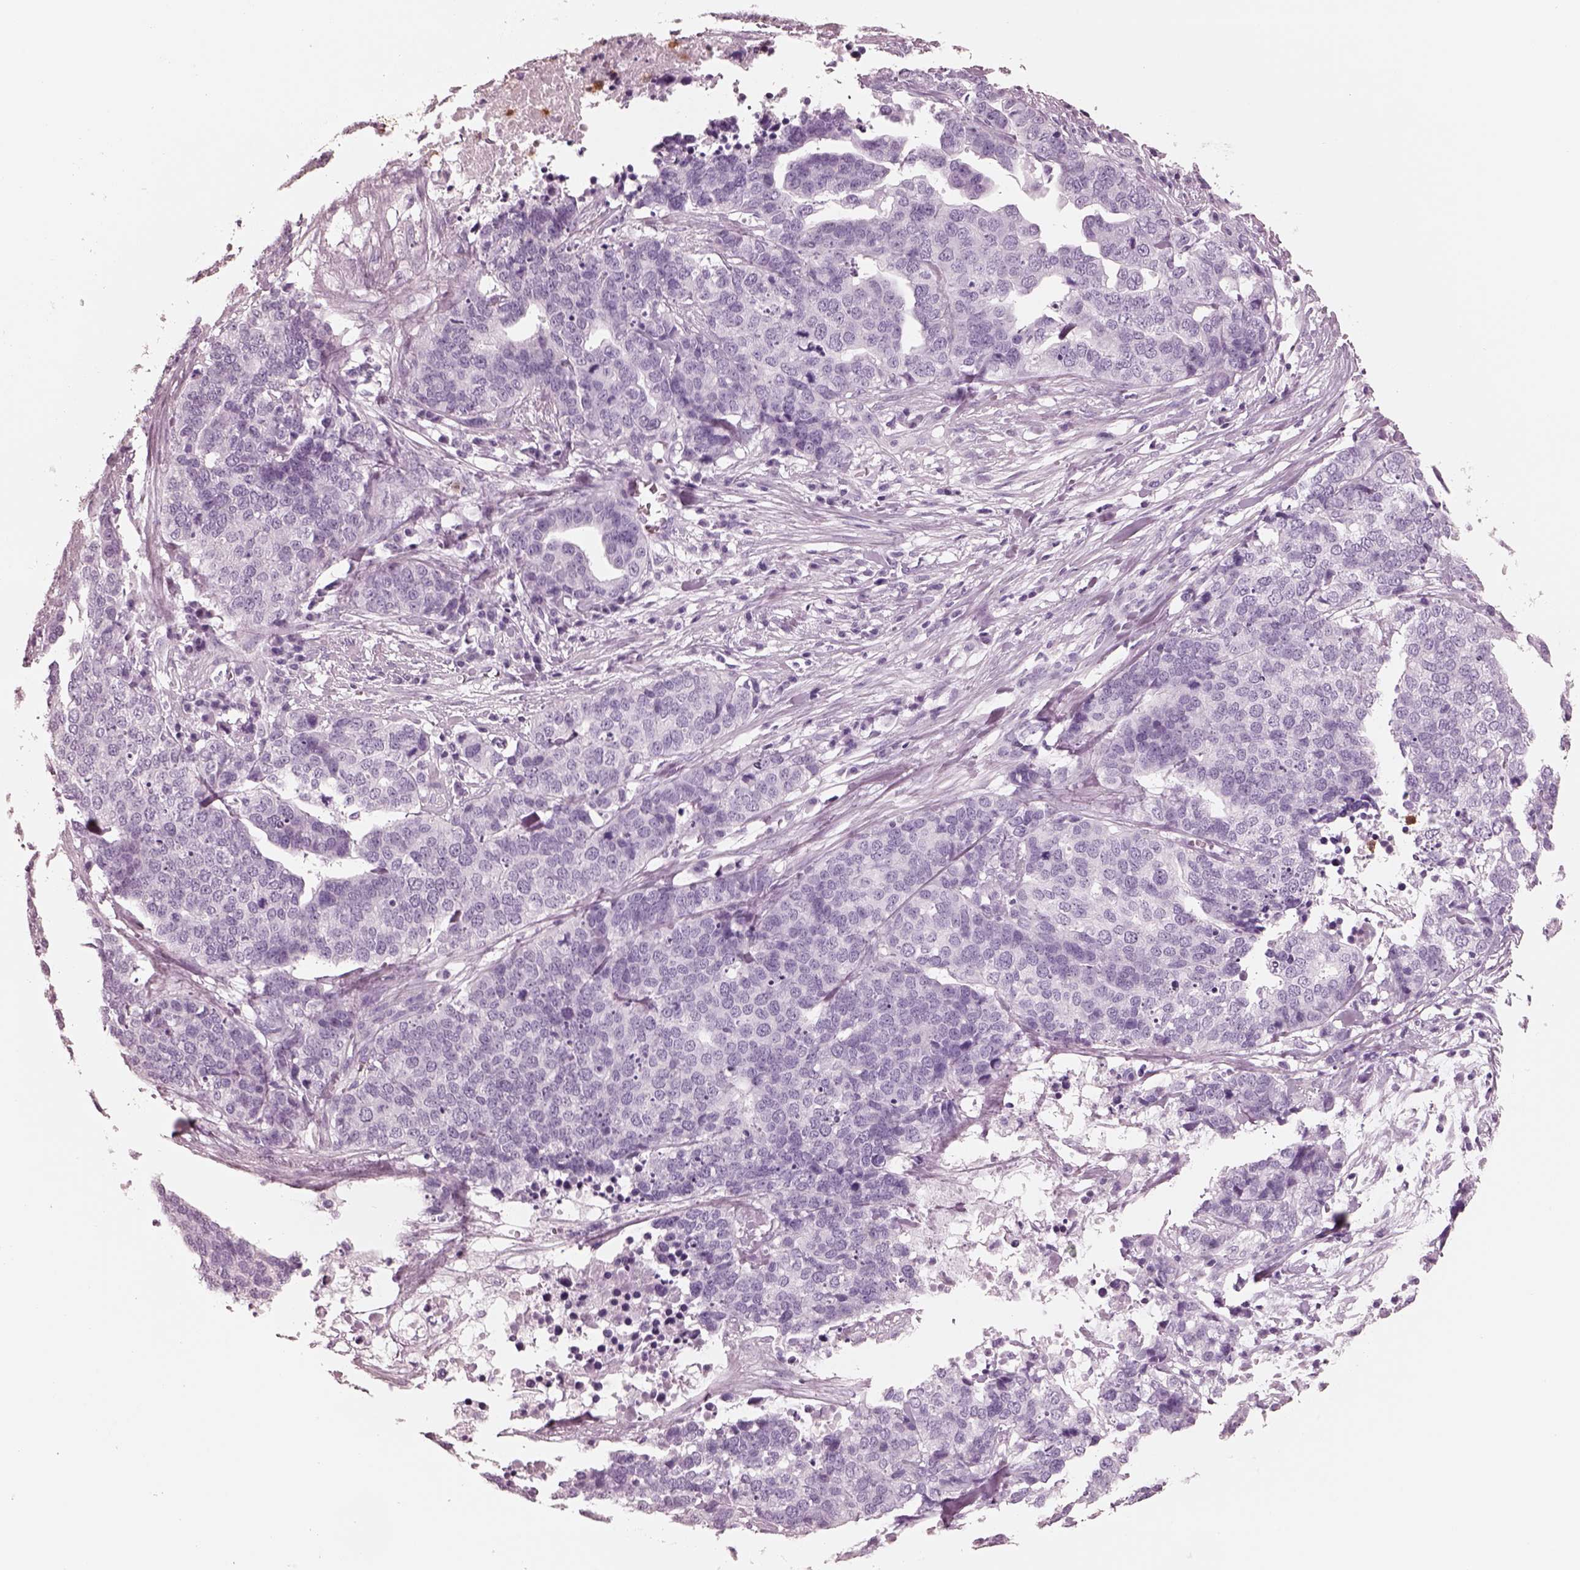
{"staining": {"intensity": "negative", "quantity": "none", "location": "none"}, "tissue": "ovarian cancer", "cell_type": "Tumor cells", "image_type": "cancer", "snomed": [{"axis": "morphology", "description": "Carcinoma, endometroid"}, {"axis": "topography", "description": "Ovary"}], "caption": "This is an immunohistochemistry image of human endometroid carcinoma (ovarian). There is no expression in tumor cells.", "gene": "ELANE", "patient": {"sex": "female", "age": 65}}